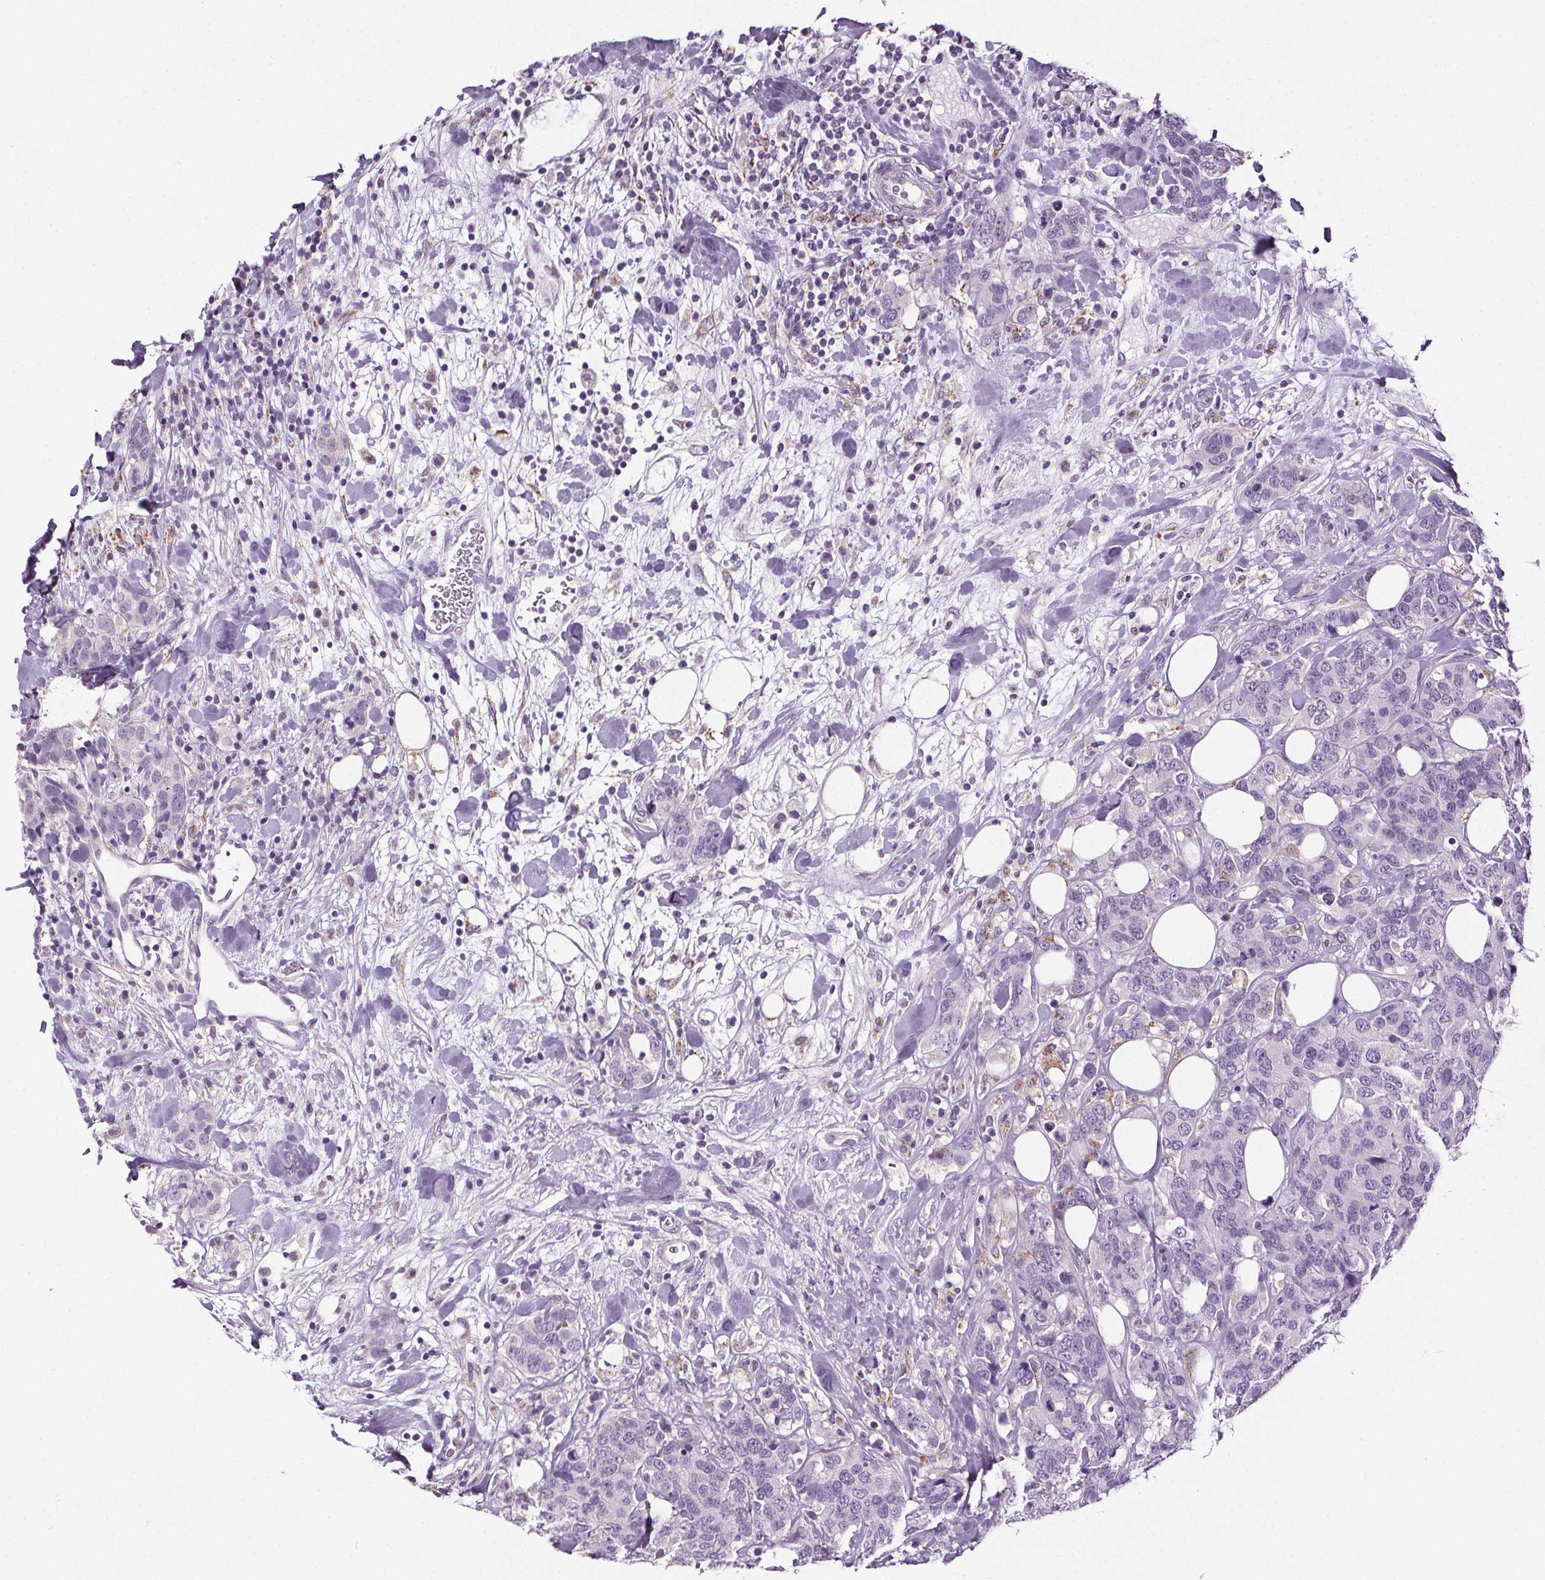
{"staining": {"intensity": "negative", "quantity": "none", "location": "none"}, "tissue": "breast cancer", "cell_type": "Tumor cells", "image_type": "cancer", "snomed": [{"axis": "morphology", "description": "Lobular carcinoma"}, {"axis": "topography", "description": "Breast"}], "caption": "The histopathology image shows no staining of tumor cells in lobular carcinoma (breast). (Immunohistochemistry, brightfield microscopy, high magnification).", "gene": "GPIHBP1", "patient": {"sex": "female", "age": 59}}